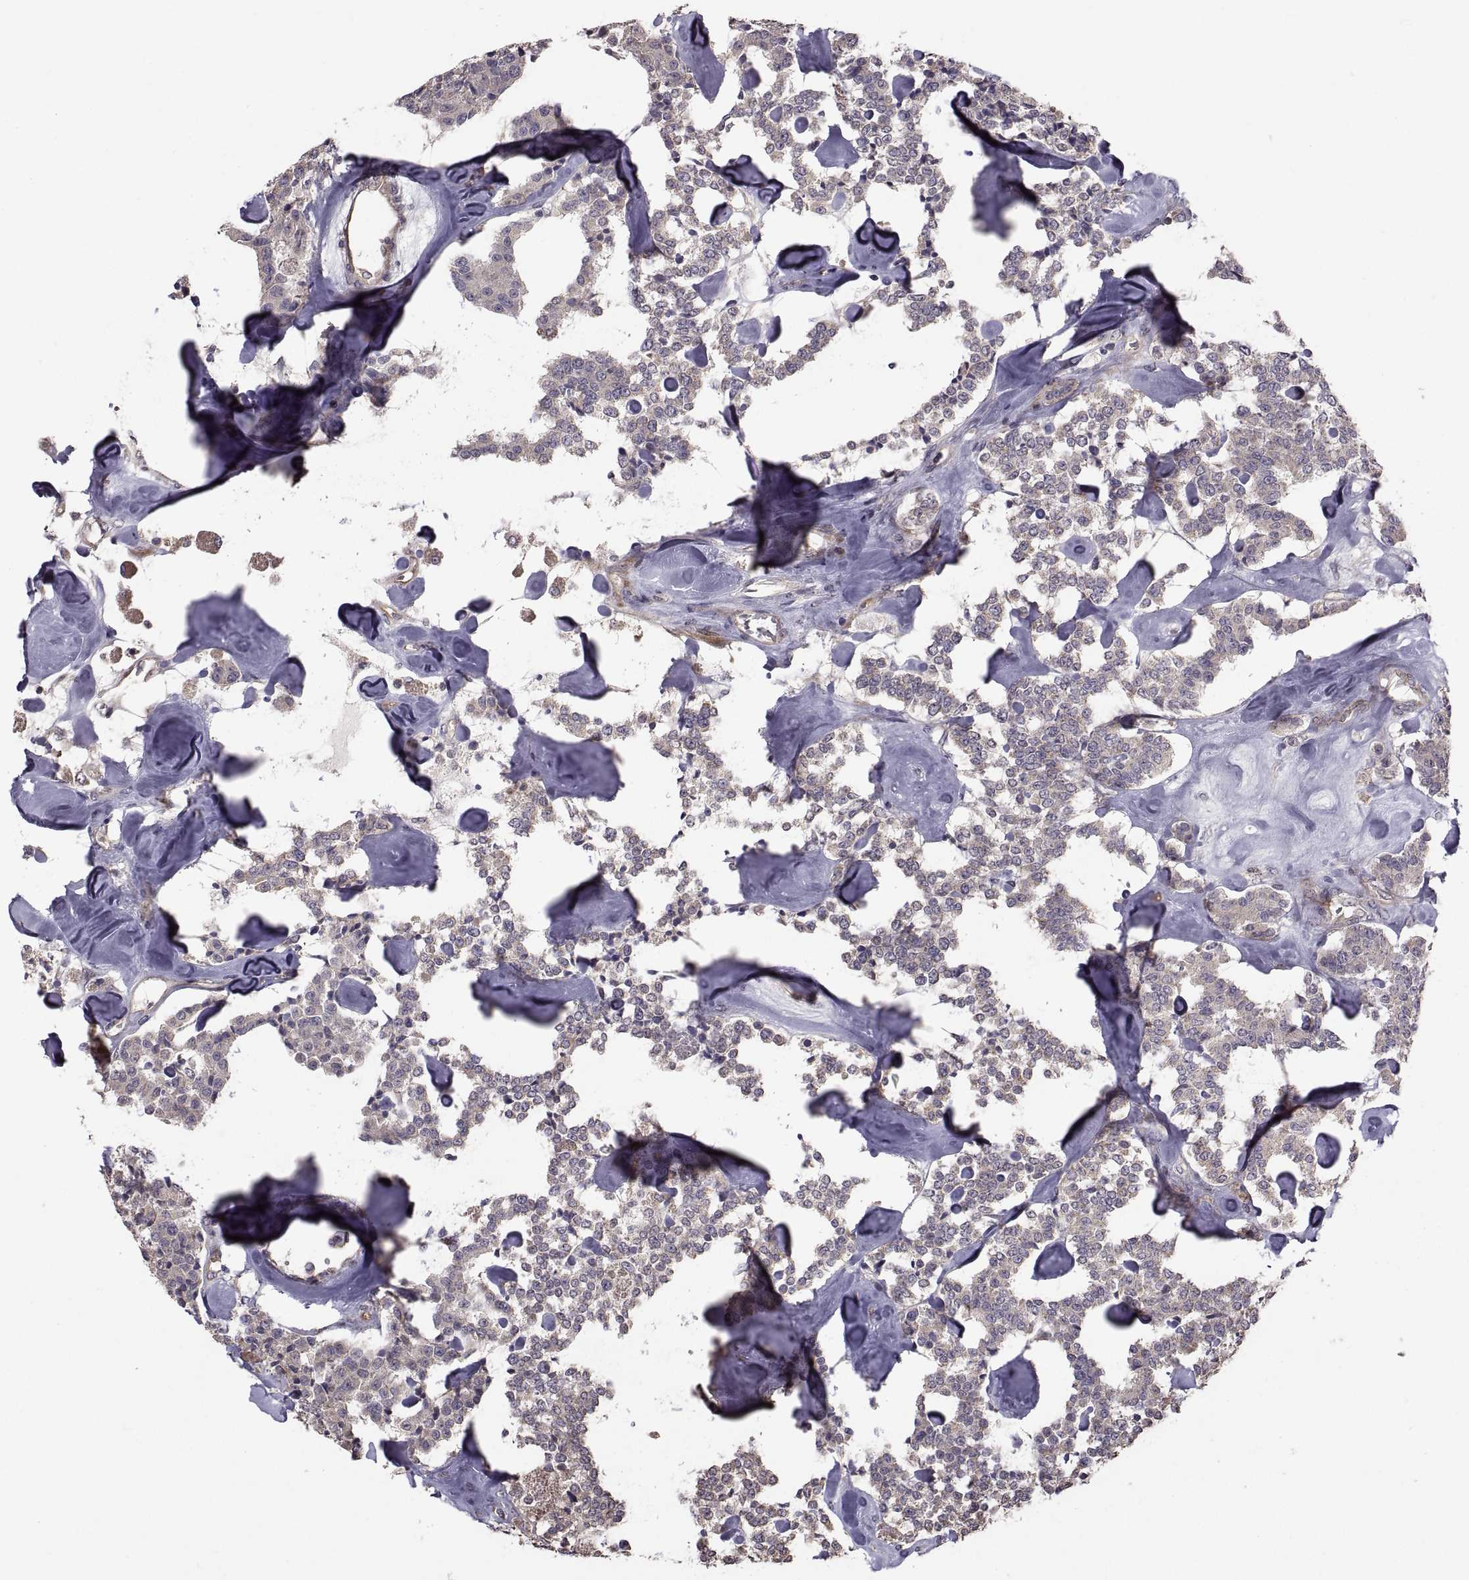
{"staining": {"intensity": "negative", "quantity": "none", "location": "none"}, "tissue": "carcinoid", "cell_type": "Tumor cells", "image_type": "cancer", "snomed": [{"axis": "morphology", "description": "Carcinoid, malignant, NOS"}, {"axis": "topography", "description": "Pancreas"}], "caption": "High magnification brightfield microscopy of malignant carcinoid stained with DAB (brown) and counterstained with hematoxylin (blue): tumor cells show no significant staining.", "gene": "PMM2", "patient": {"sex": "male", "age": 41}}